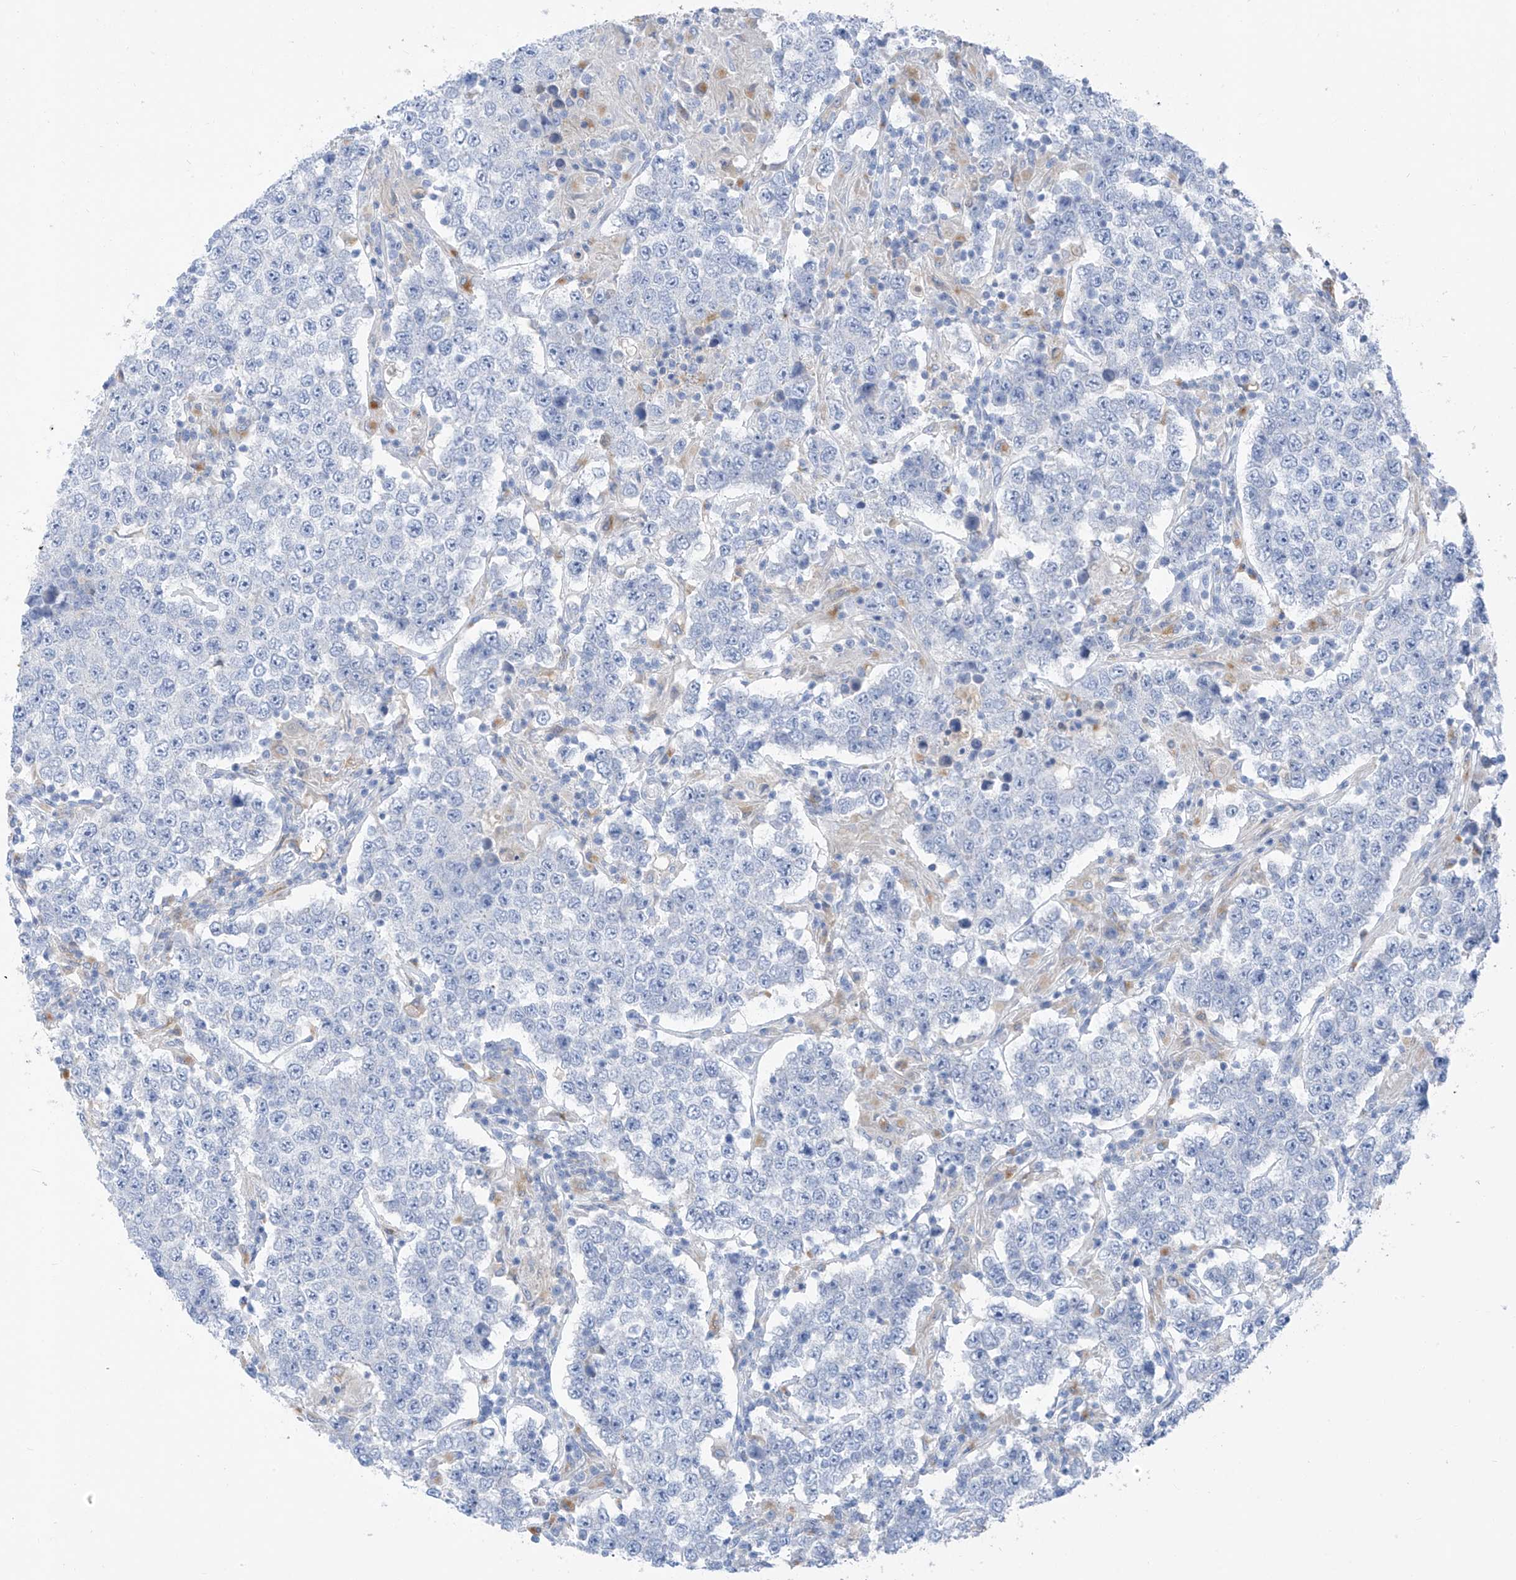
{"staining": {"intensity": "negative", "quantity": "none", "location": "none"}, "tissue": "testis cancer", "cell_type": "Tumor cells", "image_type": "cancer", "snomed": [{"axis": "morphology", "description": "Normal tissue, NOS"}, {"axis": "morphology", "description": "Urothelial carcinoma, High grade"}, {"axis": "morphology", "description": "Seminoma, NOS"}, {"axis": "morphology", "description": "Carcinoma, Embryonal, NOS"}, {"axis": "topography", "description": "Urinary bladder"}, {"axis": "topography", "description": "Testis"}], "caption": "Immunohistochemical staining of human testis cancer demonstrates no significant positivity in tumor cells.", "gene": "GLMP", "patient": {"sex": "male", "age": 41}}